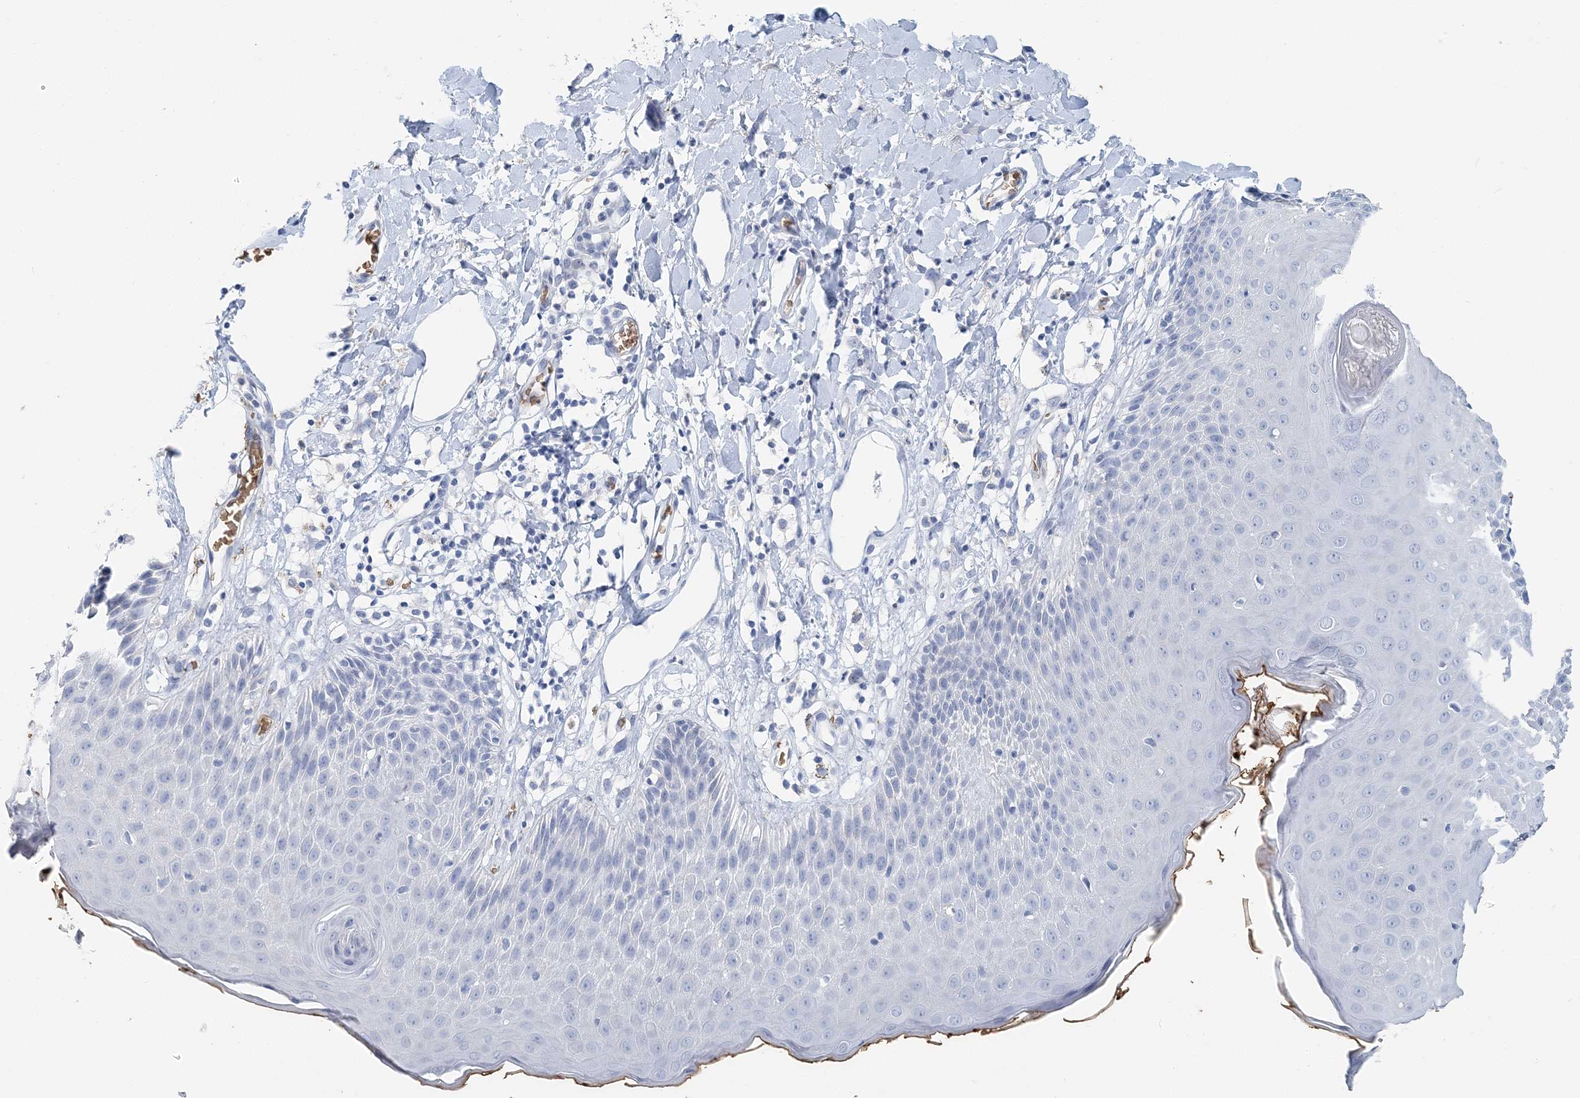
{"staining": {"intensity": "negative", "quantity": "none", "location": "none"}, "tissue": "skin", "cell_type": "Epidermal cells", "image_type": "normal", "snomed": [{"axis": "morphology", "description": "Normal tissue, NOS"}, {"axis": "topography", "description": "Vulva"}], "caption": "Epidermal cells are negative for protein expression in normal human skin. Nuclei are stained in blue.", "gene": "HBD", "patient": {"sex": "female", "age": 68}}